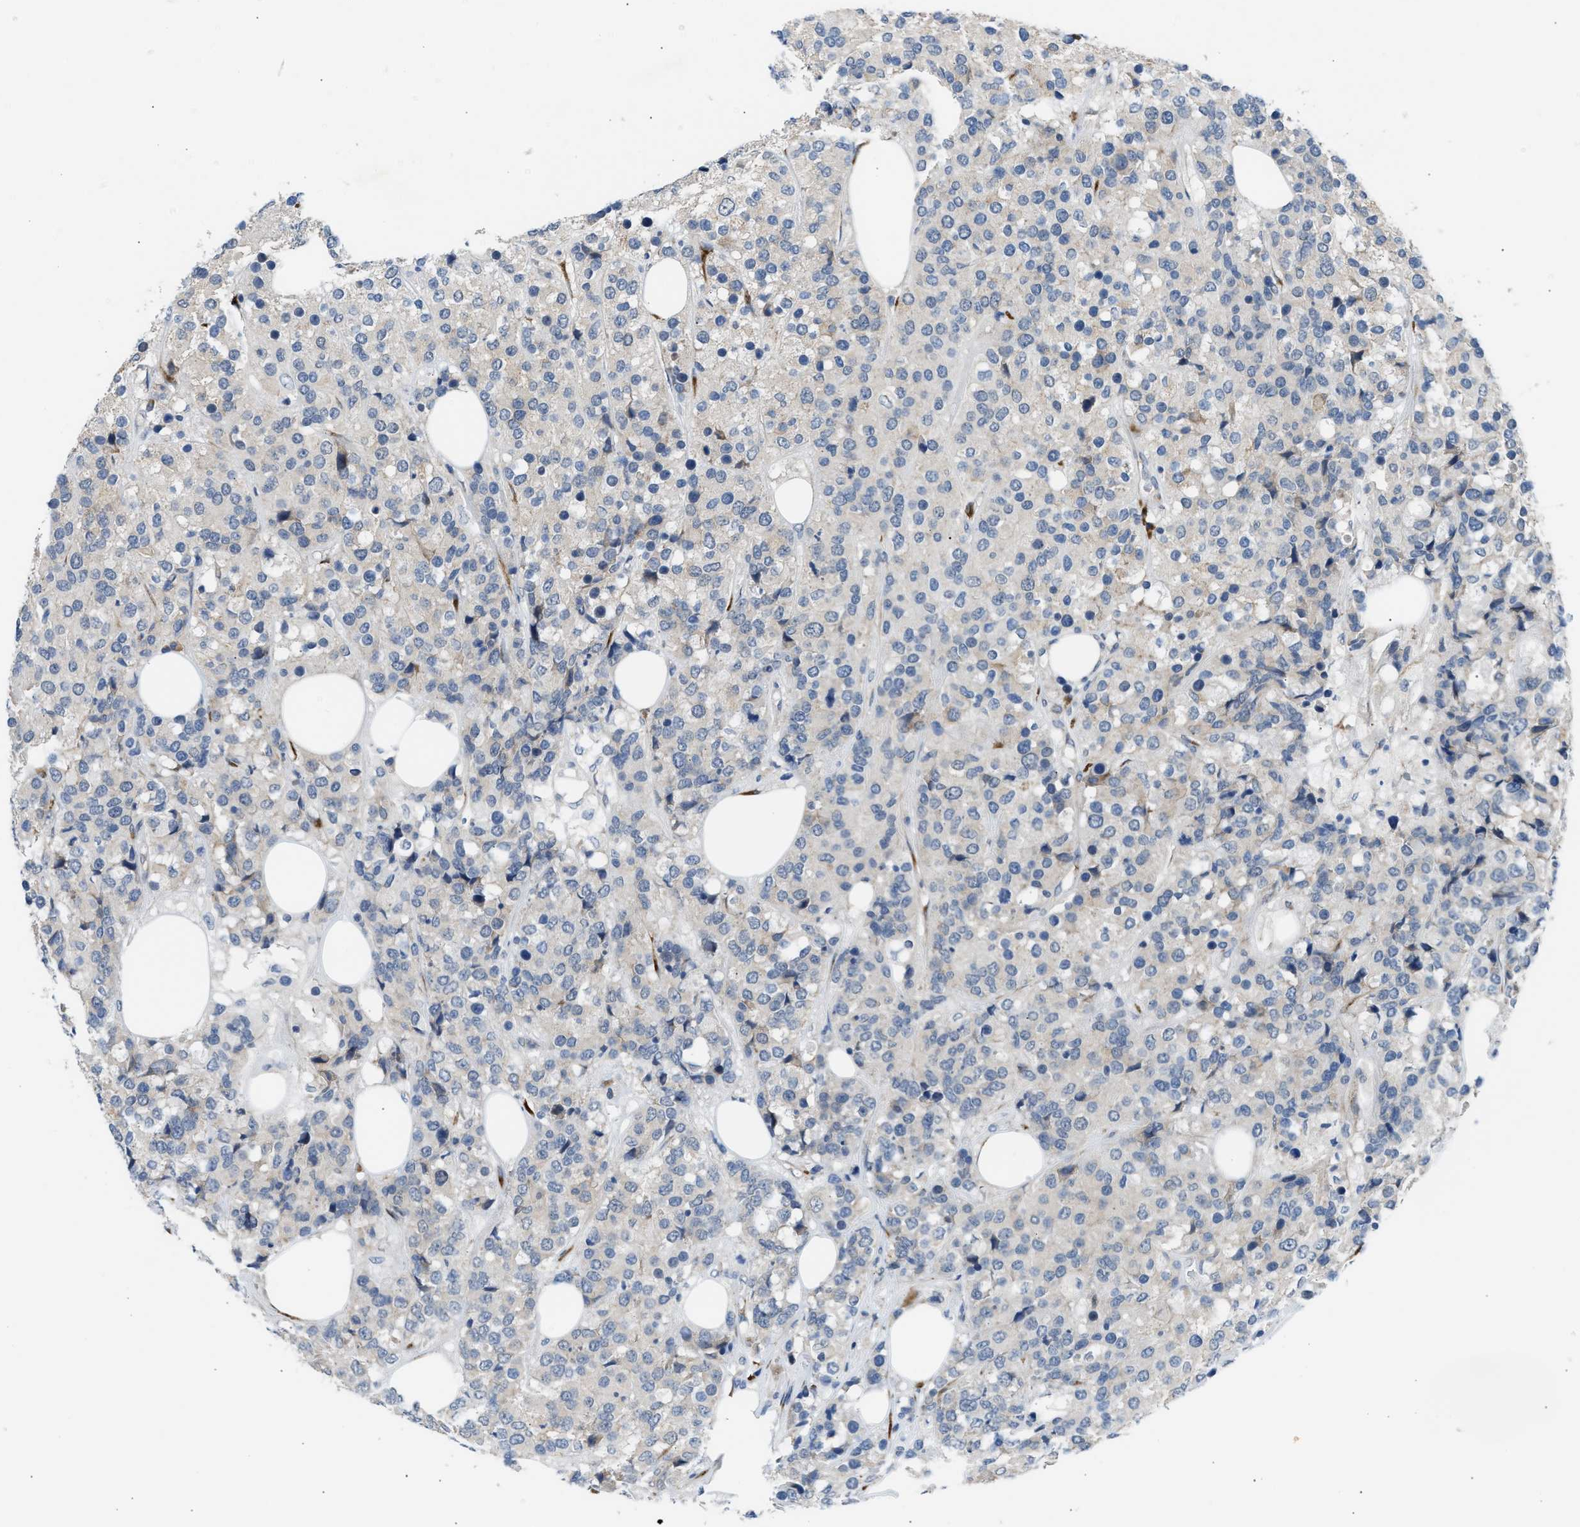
{"staining": {"intensity": "weak", "quantity": "<25%", "location": "cytoplasmic/membranous"}, "tissue": "breast cancer", "cell_type": "Tumor cells", "image_type": "cancer", "snomed": [{"axis": "morphology", "description": "Lobular carcinoma"}, {"axis": "topography", "description": "Breast"}], "caption": "IHC image of neoplastic tissue: lobular carcinoma (breast) stained with DAB shows no significant protein positivity in tumor cells.", "gene": "KCNC2", "patient": {"sex": "female", "age": 59}}